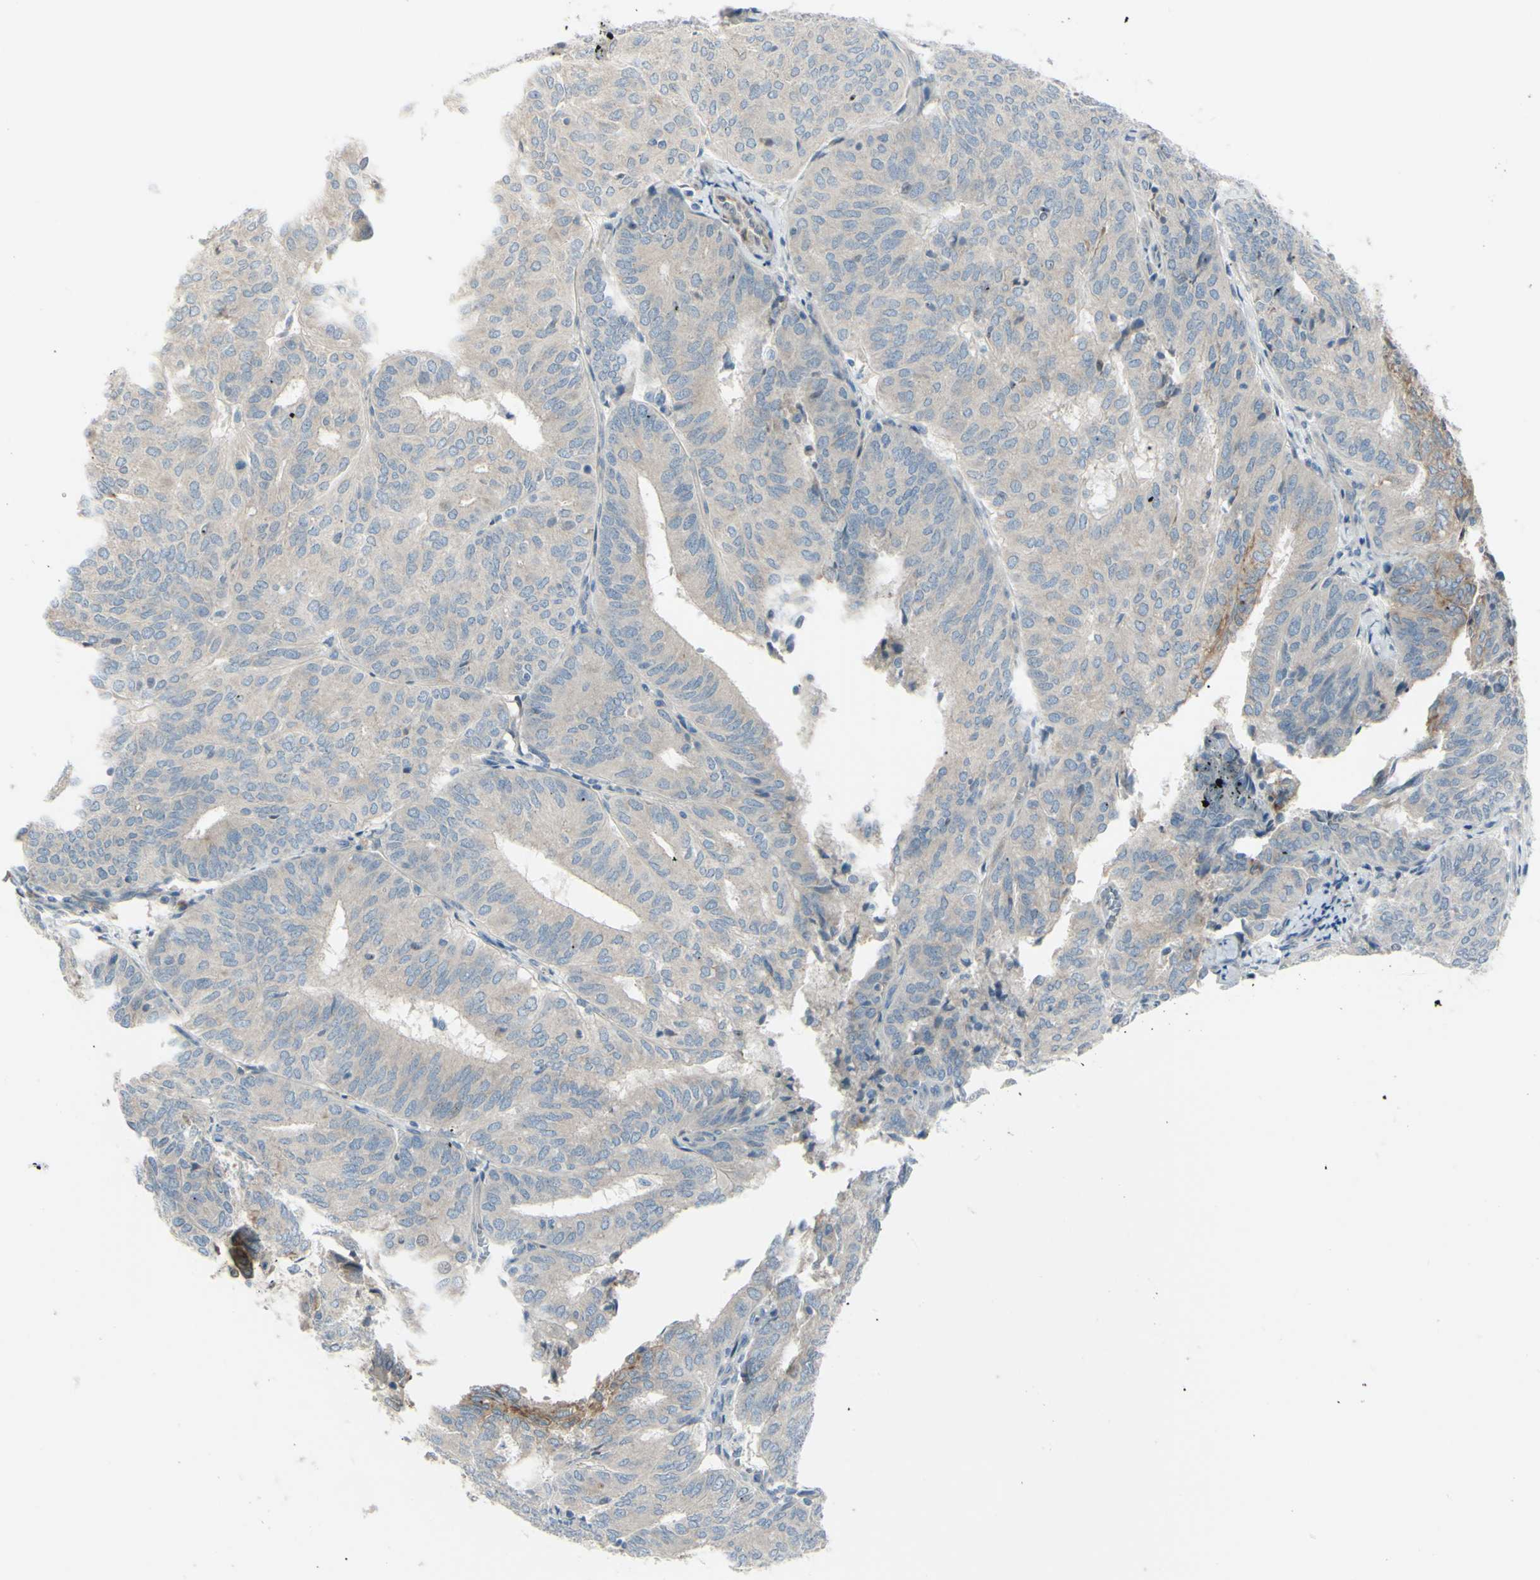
{"staining": {"intensity": "strong", "quantity": "<25%", "location": "cytoplasmic/membranous"}, "tissue": "endometrial cancer", "cell_type": "Tumor cells", "image_type": "cancer", "snomed": [{"axis": "morphology", "description": "Adenocarcinoma, NOS"}, {"axis": "topography", "description": "Uterus"}], "caption": "Immunohistochemistry image of neoplastic tissue: endometrial cancer stained using immunohistochemistry shows medium levels of strong protein expression localized specifically in the cytoplasmic/membranous of tumor cells, appearing as a cytoplasmic/membranous brown color.", "gene": "LRRK1", "patient": {"sex": "female", "age": 60}}